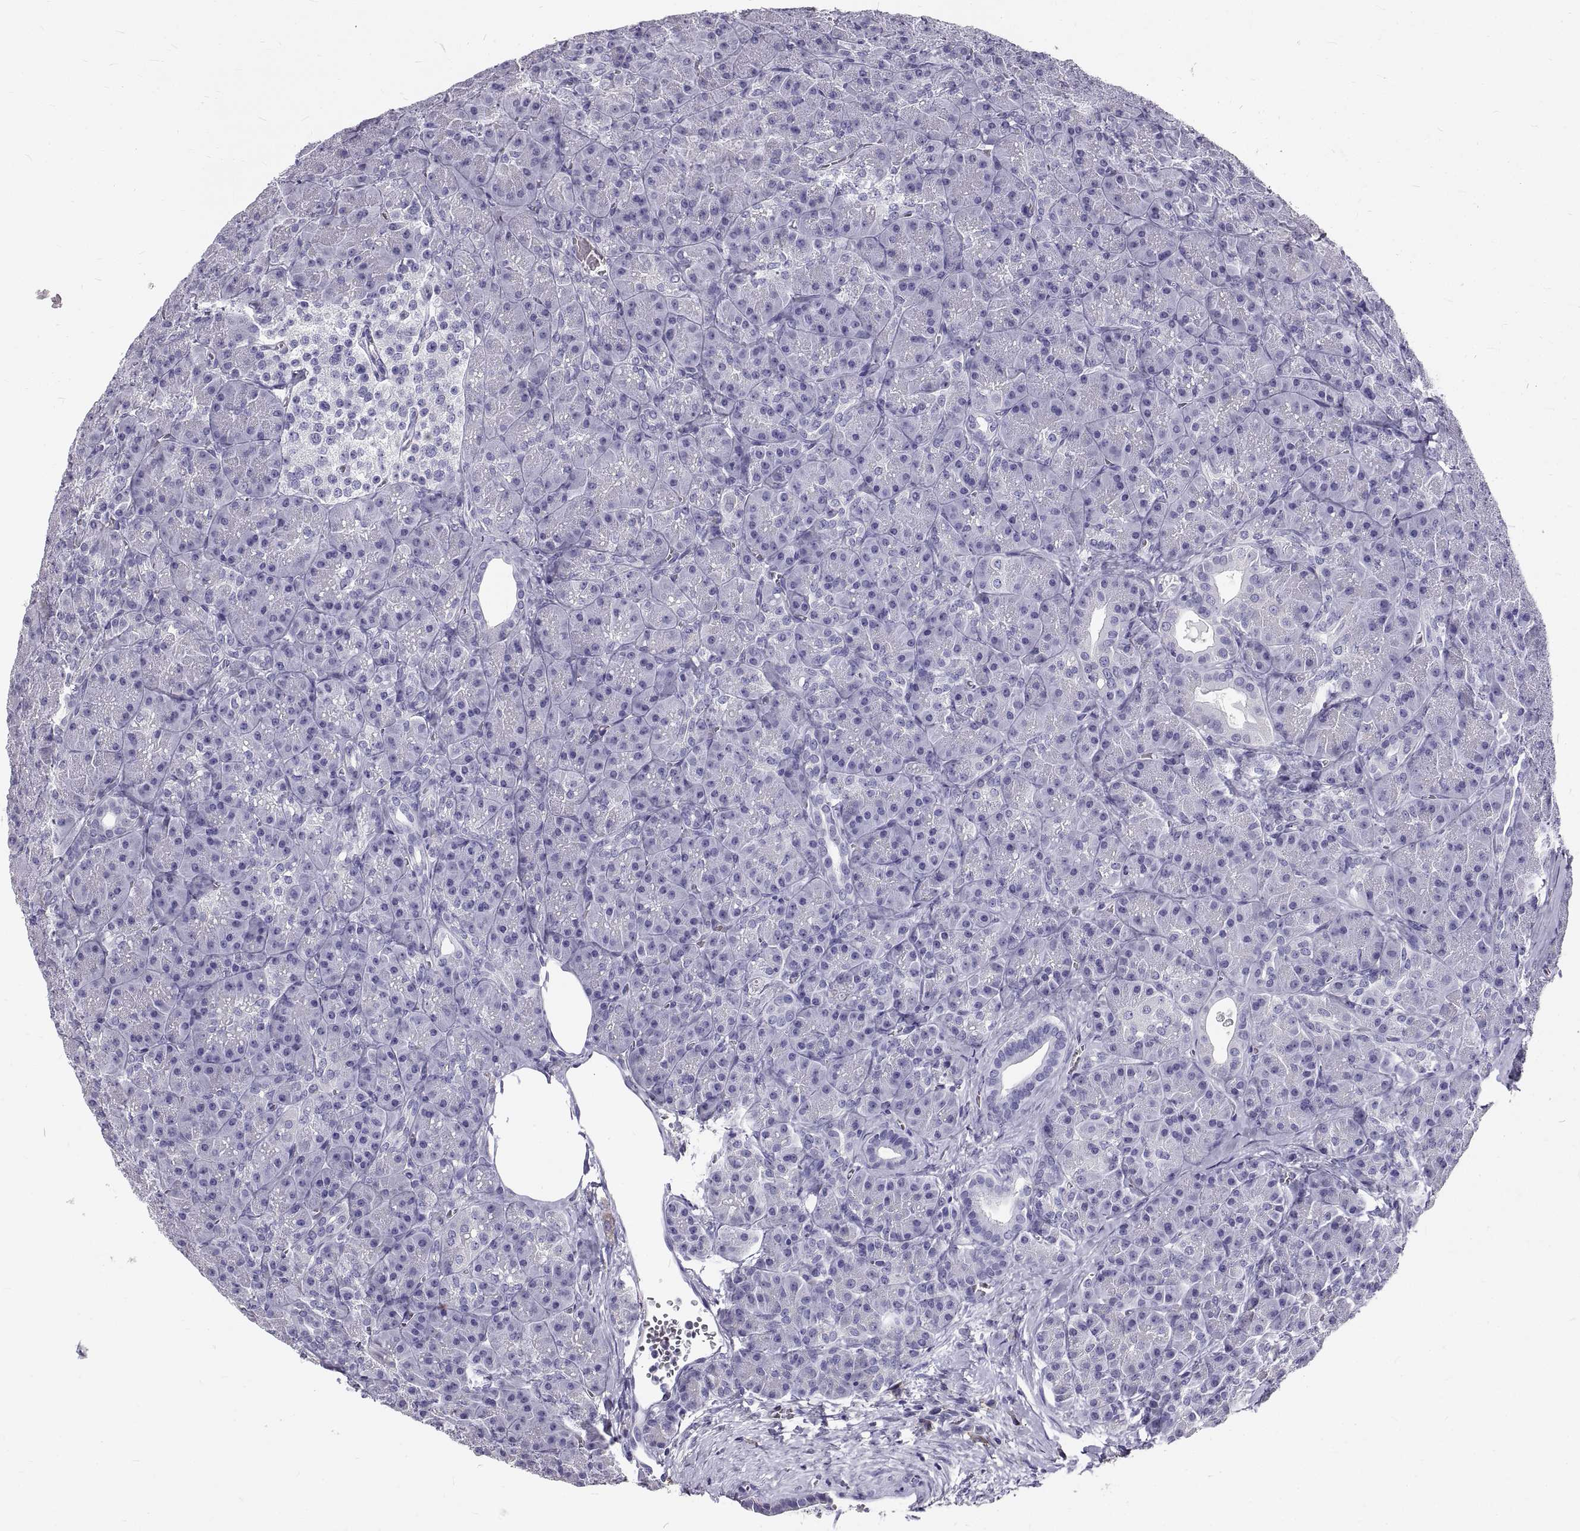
{"staining": {"intensity": "negative", "quantity": "none", "location": "none"}, "tissue": "pancreas", "cell_type": "Exocrine glandular cells", "image_type": "normal", "snomed": [{"axis": "morphology", "description": "Normal tissue, NOS"}, {"axis": "topography", "description": "Pancreas"}], "caption": "IHC of benign human pancreas demonstrates no staining in exocrine glandular cells. Brightfield microscopy of IHC stained with DAB (brown) and hematoxylin (blue), captured at high magnification.", "gene": "GNG12", "patient": {"sex": "male", "age": 57}}